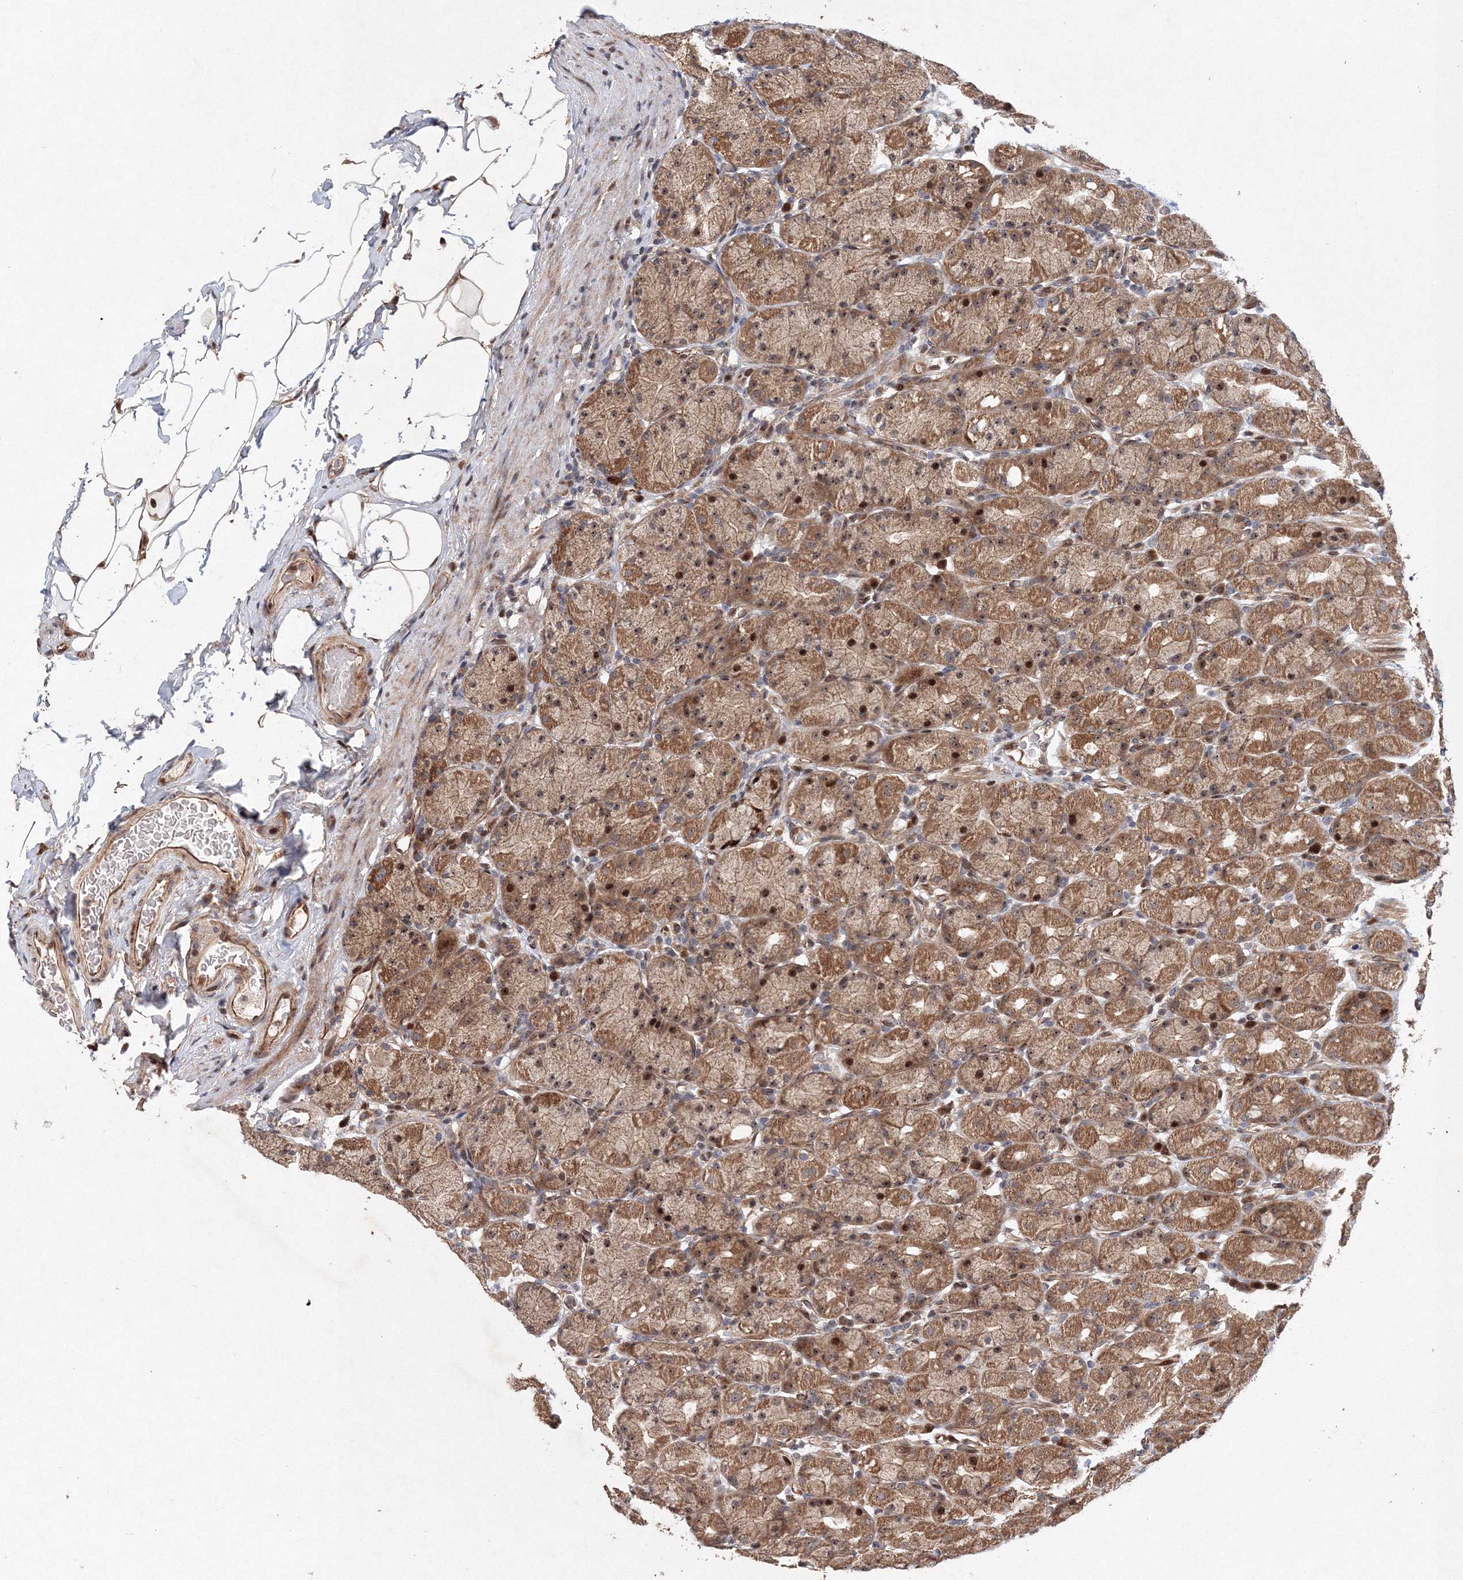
{"staining": {"intensity": "moderate", "quantity": ">75%", "location": "cytoplasmic/membranous,nuclear"}, "tissue": "stomach", "cell_type": "Glandular cells", "image_type": "normal", "snomed": [{"axis": "morphology", "description": "Normal tissue, NOS"}, {"axis": "topography", "description": "Stomach, upper"}], "caption": "DAB immunohistochemical staining of benign stomach reveals moderate cytoplasmic/membranous,nuclear protein expression in approximately >75% of glandular cells. (DAB = brown stain, brightfield microscopy at high magnification).", "gene": "ANKAR", "patient": {"sex": "male", "age": 68}}